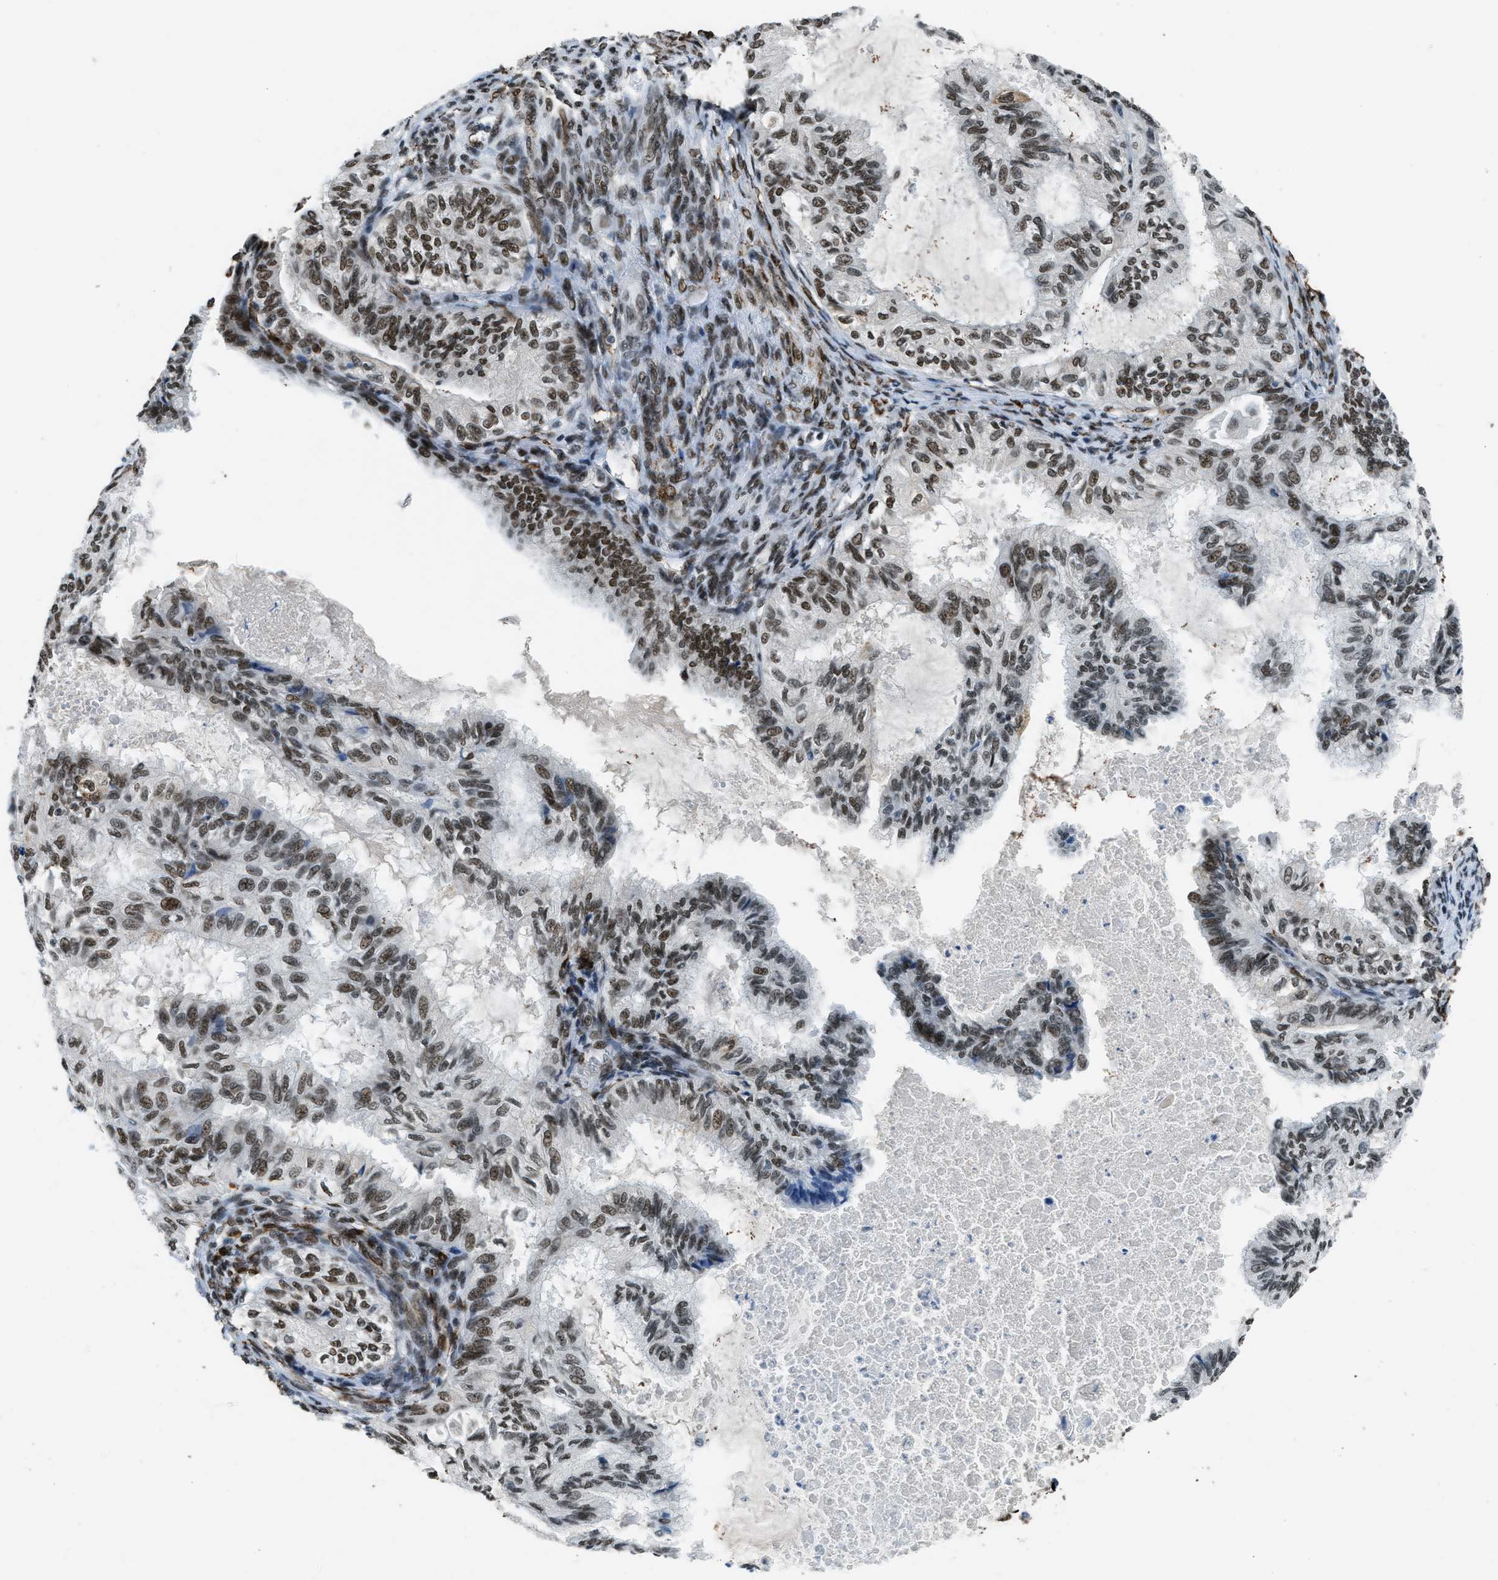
{"staining": {"intensity": "strong", "quantity": ">75%", "location": "nuclear"}, "tissue": "cervical cancer", "cell_type": "Tumor cells", "image_type": "cancer", "snomed": [{"axis": "morphology", "description": "Normal tissue, NOS"}, {"axis": "morphology", "description": "Adenocarcinoma, NOS"}, {"axis": "topography", "description": "Cervix"}, {"axis": "topography", "description": "Endometrium"}], "caption": "DAB immunohistochemical staining of human cervical cancer exhibits strong nuclear protein expression in about >75% of tumor cells. (DAB (3,3'-diaminobenzidine) IHC, brown staining for protein, blue staining for nuclei).", "gene": "GATAD2B", "patient": {"sex": "female", "age": 86}}